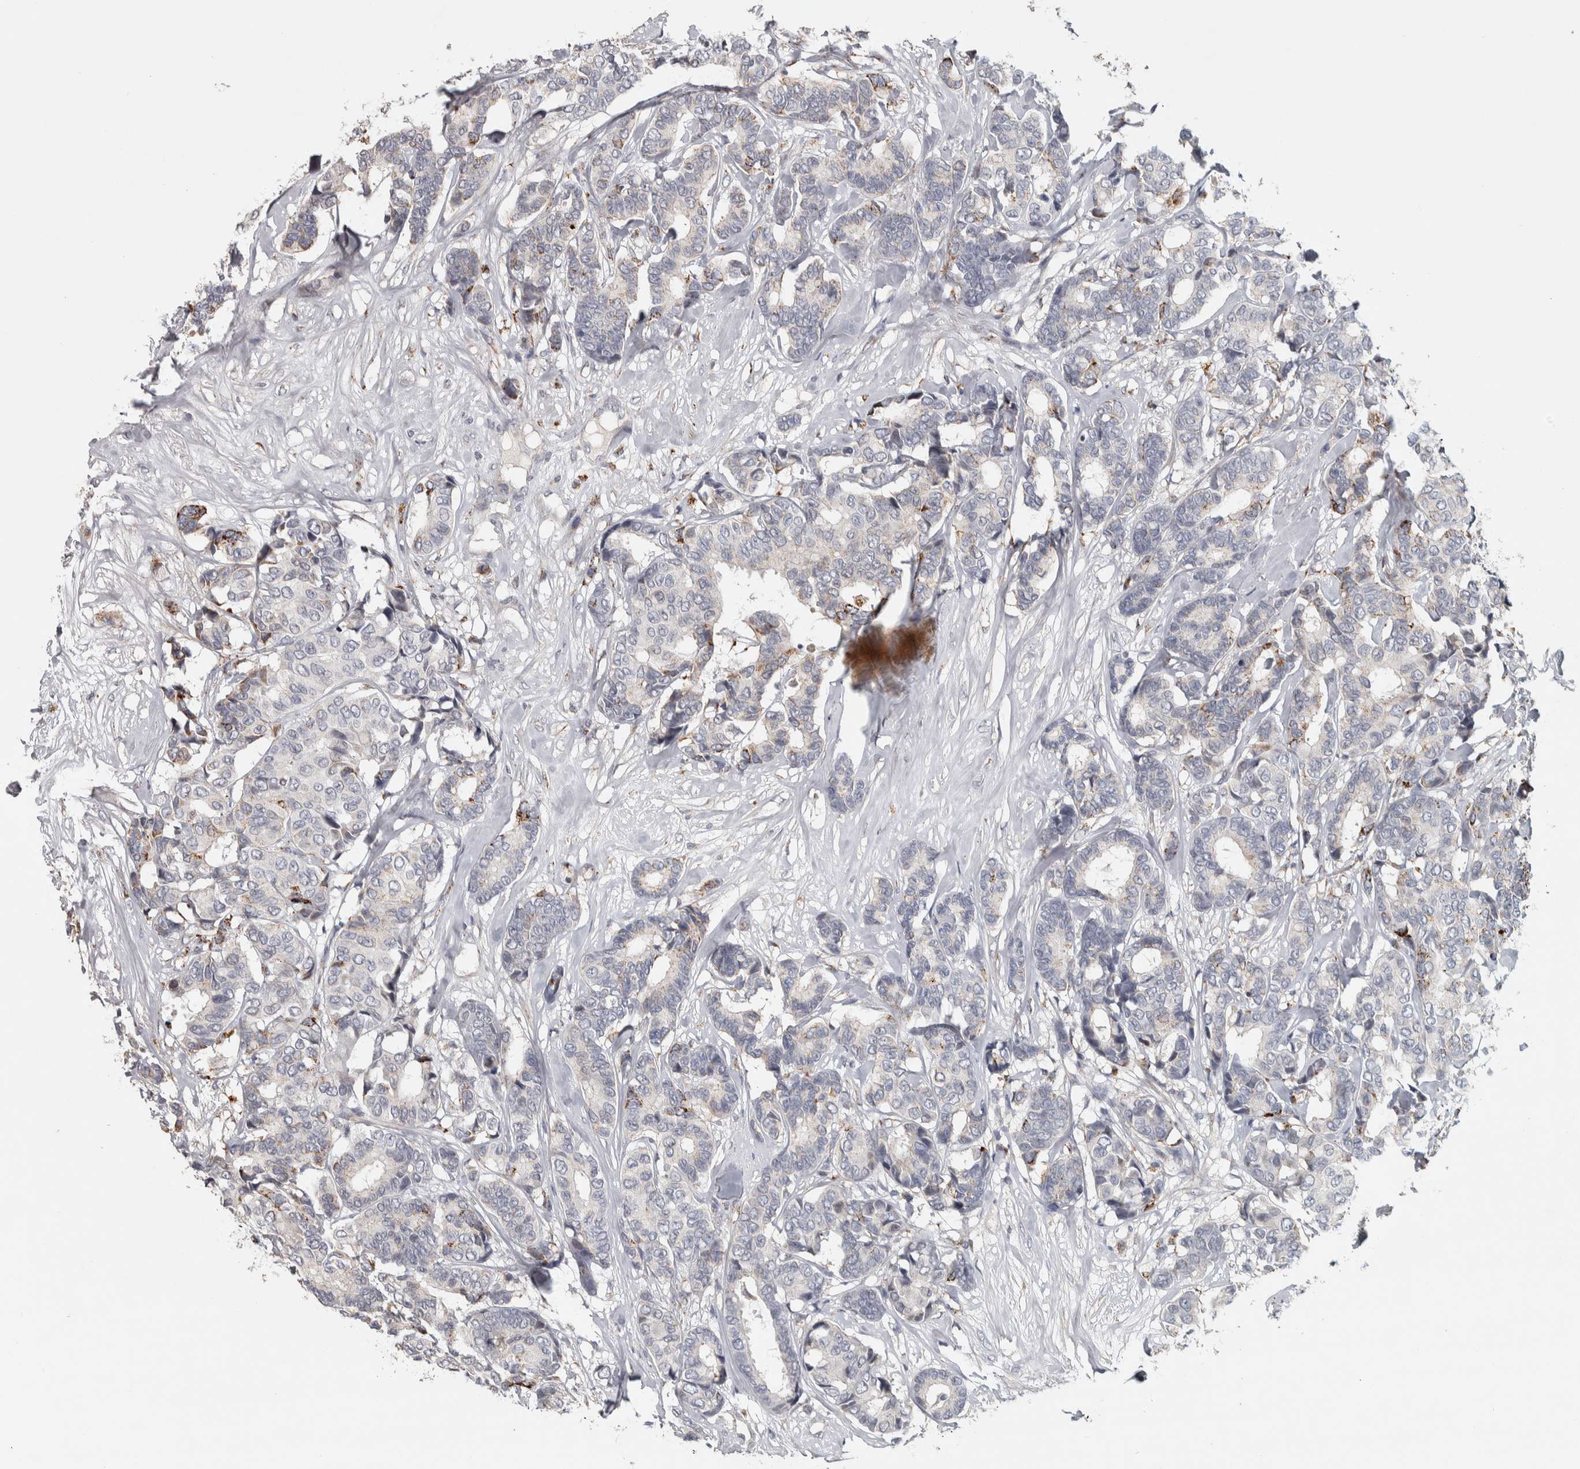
{"staining": {"intensity": "moderate", "quantity": "<25%", "location": "cytoplasmic/membranous"}, "tissue": "breast cancer", "cell_type": "Tumor cells", "image_type": "cancer", "snomed": [{"axis": "morphology", "description": "Duct carcinoma"}, {"axis": "topography", "description": "Breast"}], "caption": "Moderate cytoplasmic/membranous expression is seen in approximately <25% of tumor cells in breast invasive ductal carcinoma. (IHC, brightfield microscopy, high magnification).", "gene": "FAM78A", "patient": {"sex": "female", "age": 87}}